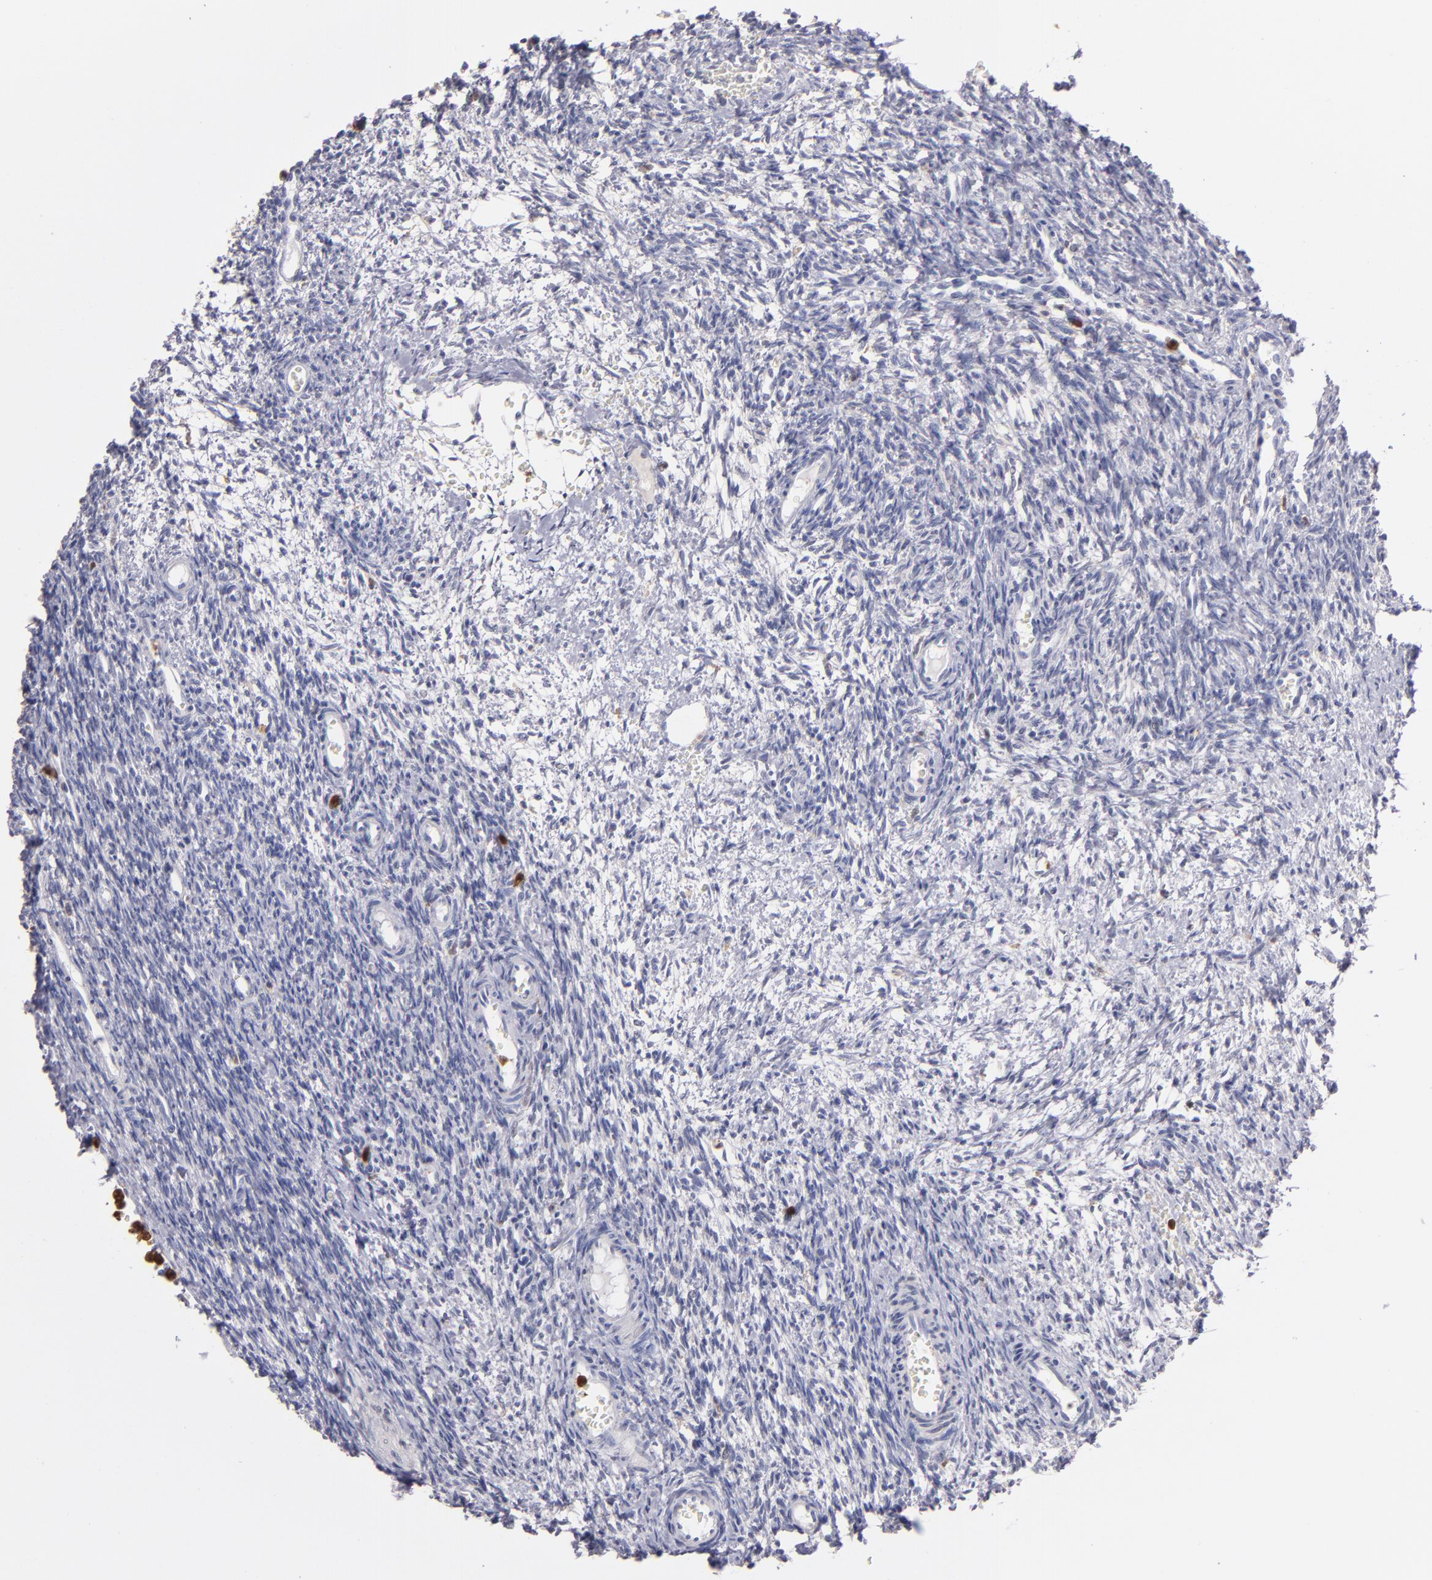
{"staining": {"intensity": "negative", "quantity": "none", "location": "none"}, "tissue": "ovary", "cell_type": "Follicle cells", "image_type": "normal", "snomed": [{"axis": "morphology", "description": "Normal tissue, NOS"}, {"axis": "topography", "description": "Ovary"}], "caption": "IHC micrograph of benign ovary: human ovary stained with DAB reveals no significant protein positivity in follicle cells.", "gene": "PRKCD", "patient": {"sex": "female", "age": 39}}